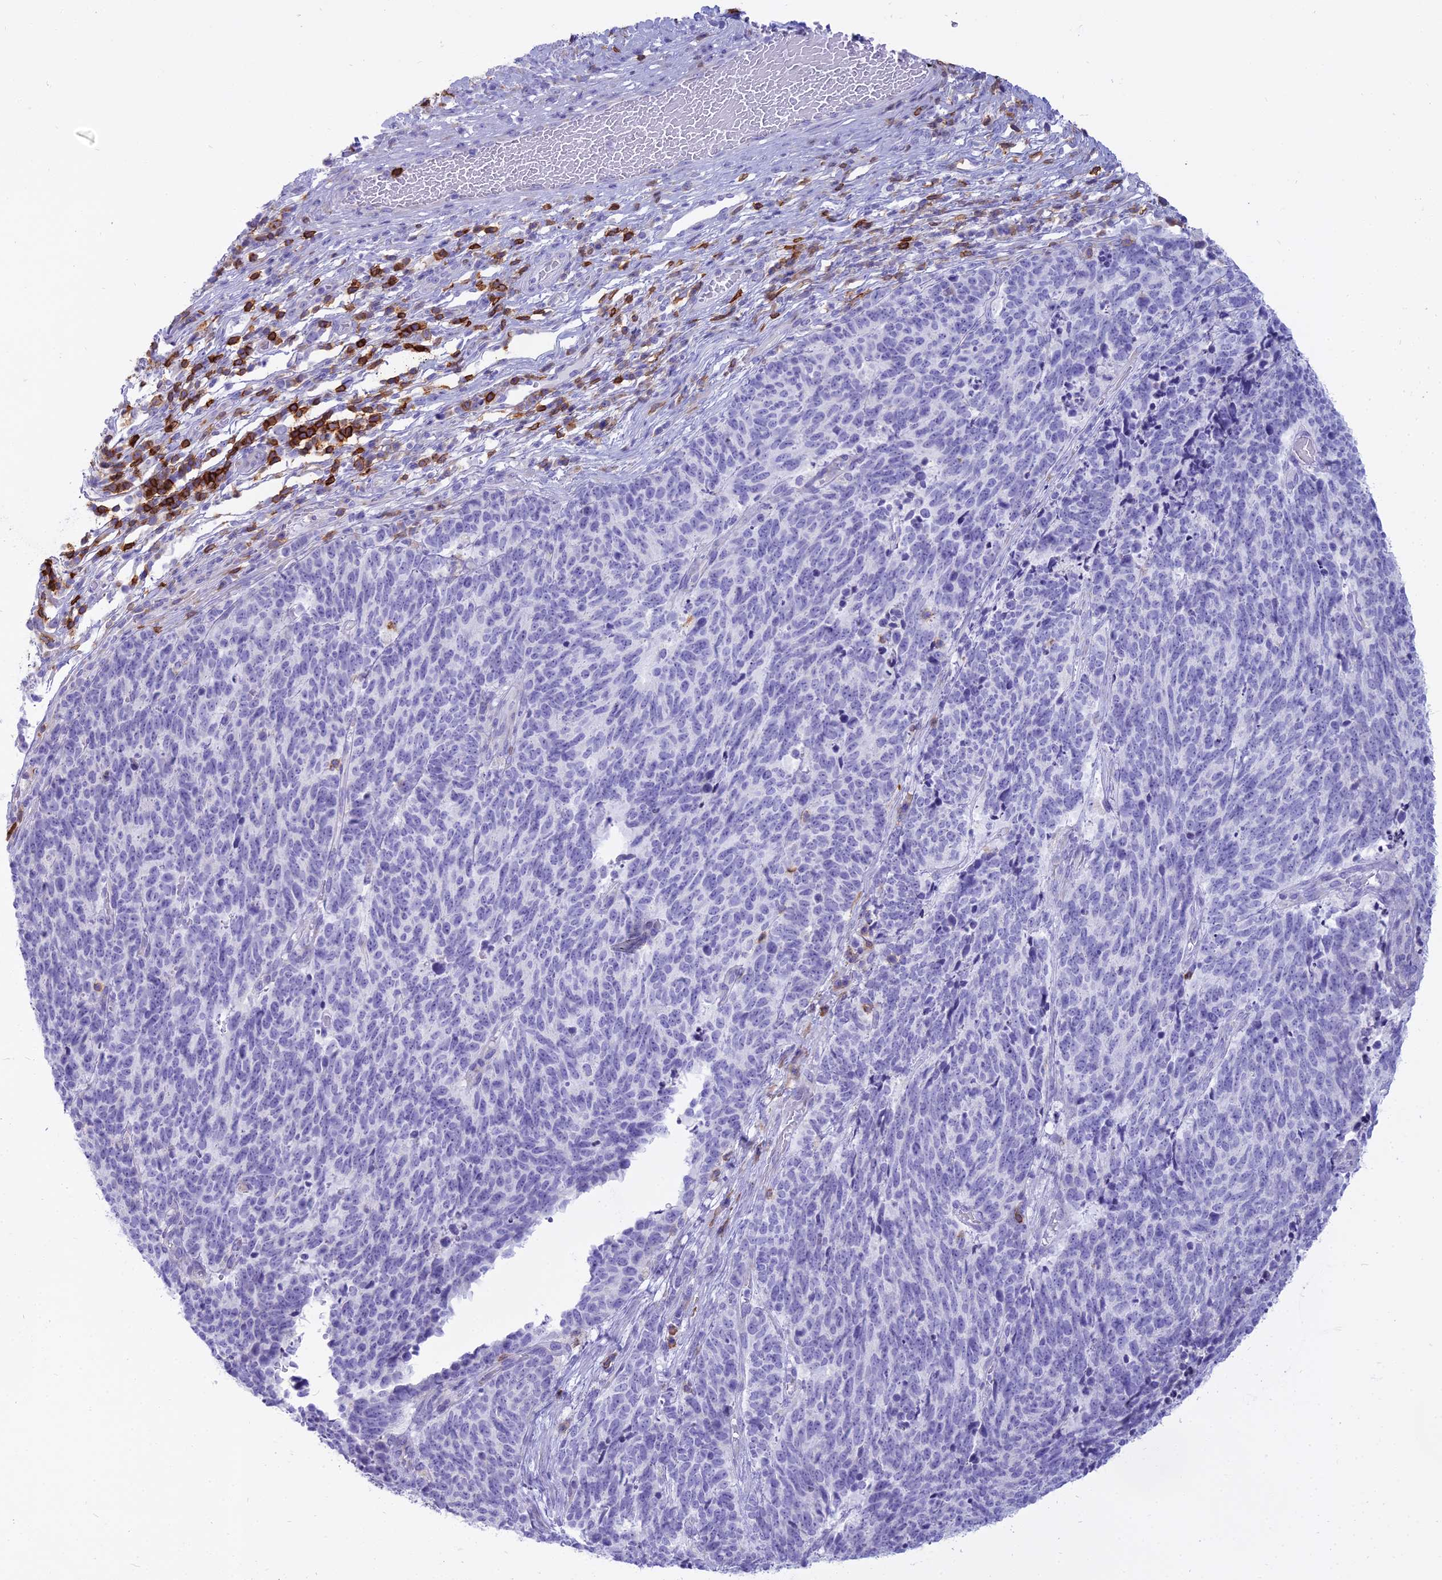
{"staining": {"intensity": "negative", "quantity": "none", "location": "none"}, "tissue": "cervical cancer", "cell_type": "Tumor cells", "image_type": "cancer", "snomed": [{"axis": "morphology", "description": "Squamous cell carcinoma, NOS"}, {"axis": "topography", "description": "Cervix"}], "caption": "A histopathology image of human squamous cell carcinoma (cervical) is negative for staining in tumor cells.", "gene": "CD5", "patient": {"sex": "female", "age": 29}}